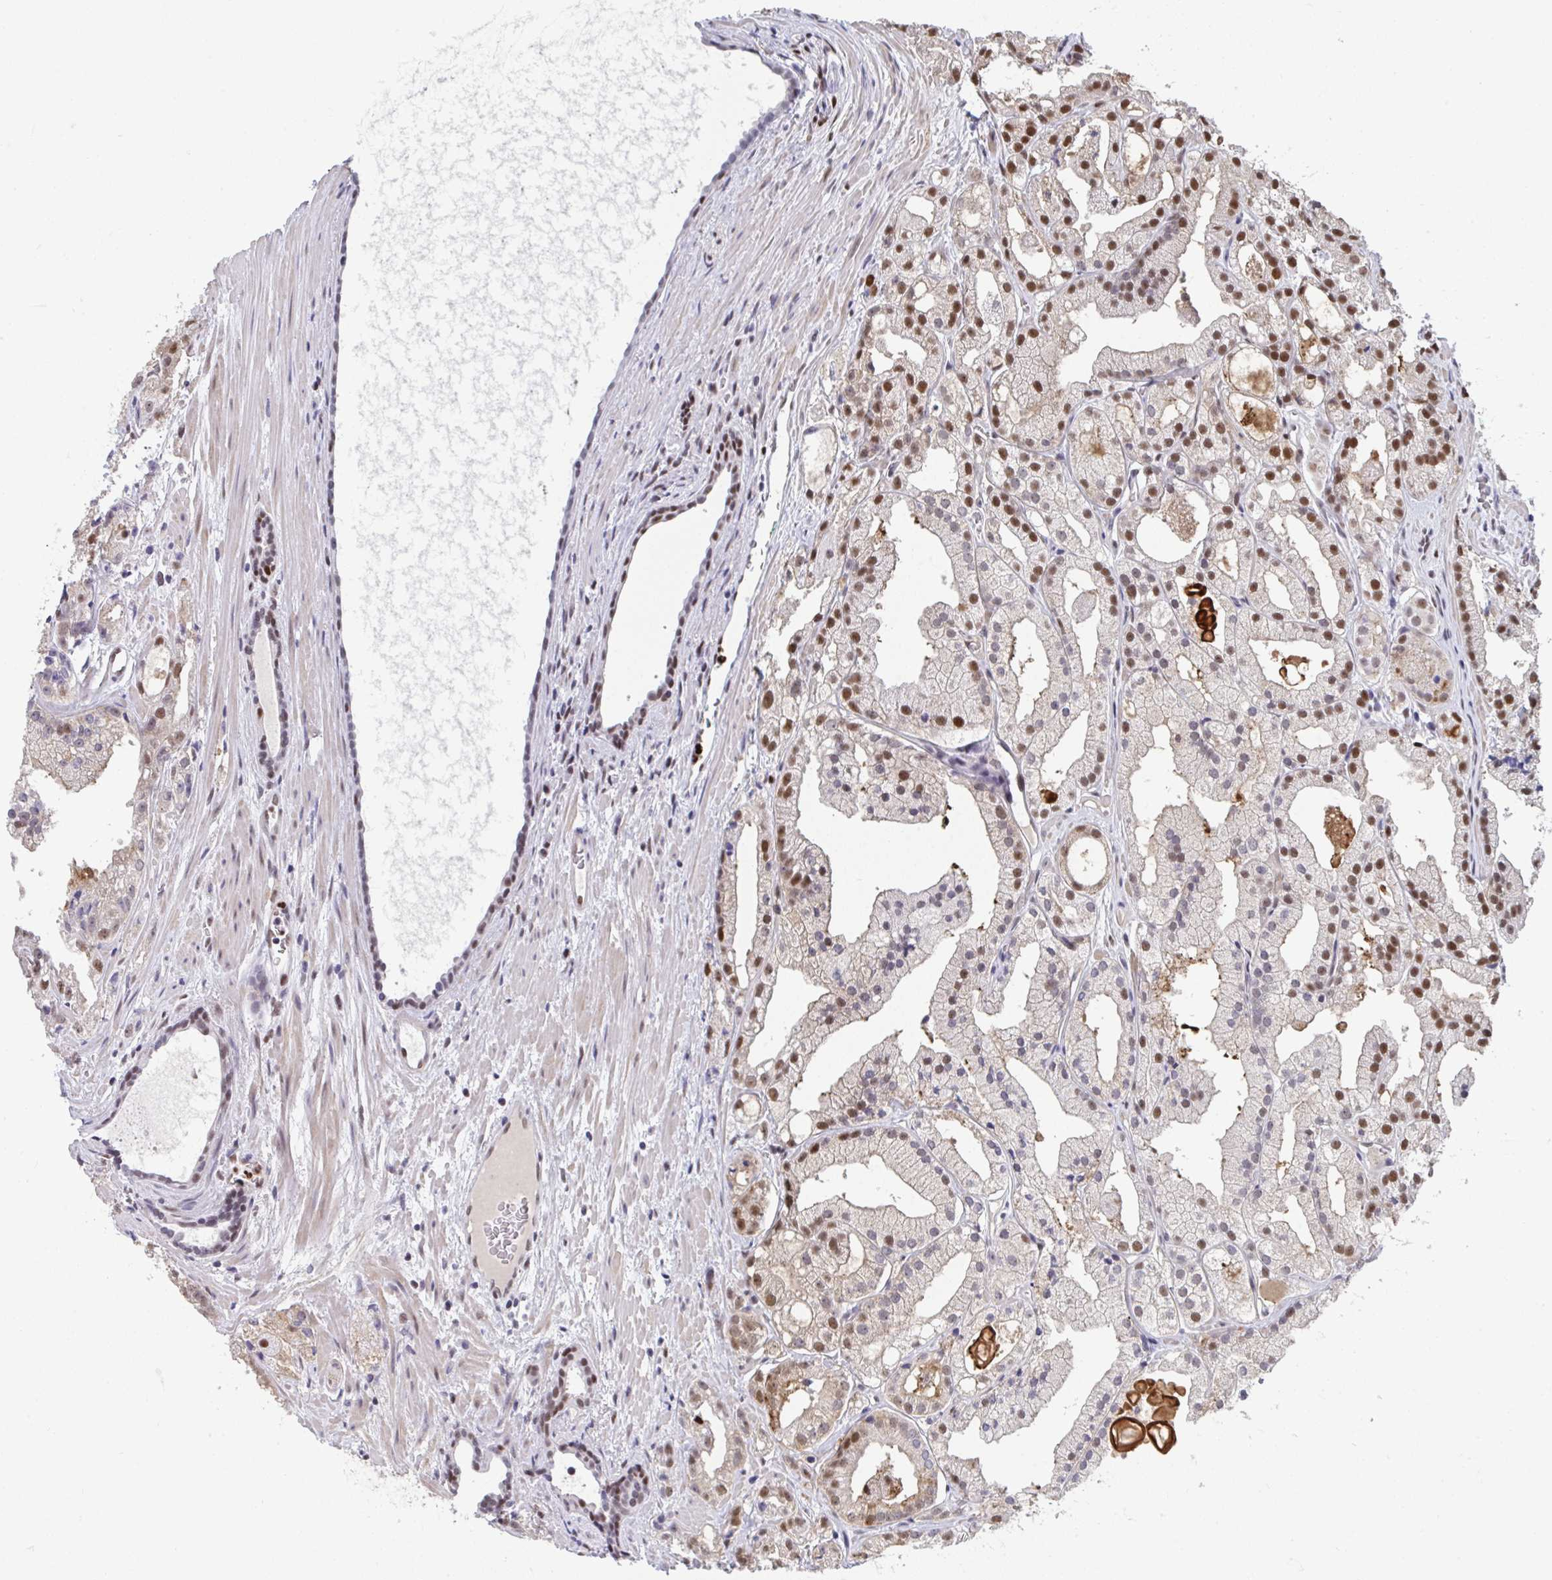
{"staining": {"intensity": "moderate", "quantity": "25%-75%", "location": "nuclear"}, "tissue": "prostate cancer", "cell_type": "Tumor cells", "image_type": "cancer", "snomed": [{"axis": "morphology", "description": "Adenocarcinoma, High grade"}, {"axis": "topography", "description": "Prostate"}], "caption": "IHC histopathology image of high-grade adenocarcinoma (prostate) stained for a protein (brown), which displays medium levels of moderate nuclear staining in about 25%-75% of tumor cells.", "gene": "JDP2", "patient": {"sex": "male", "age": 68}}